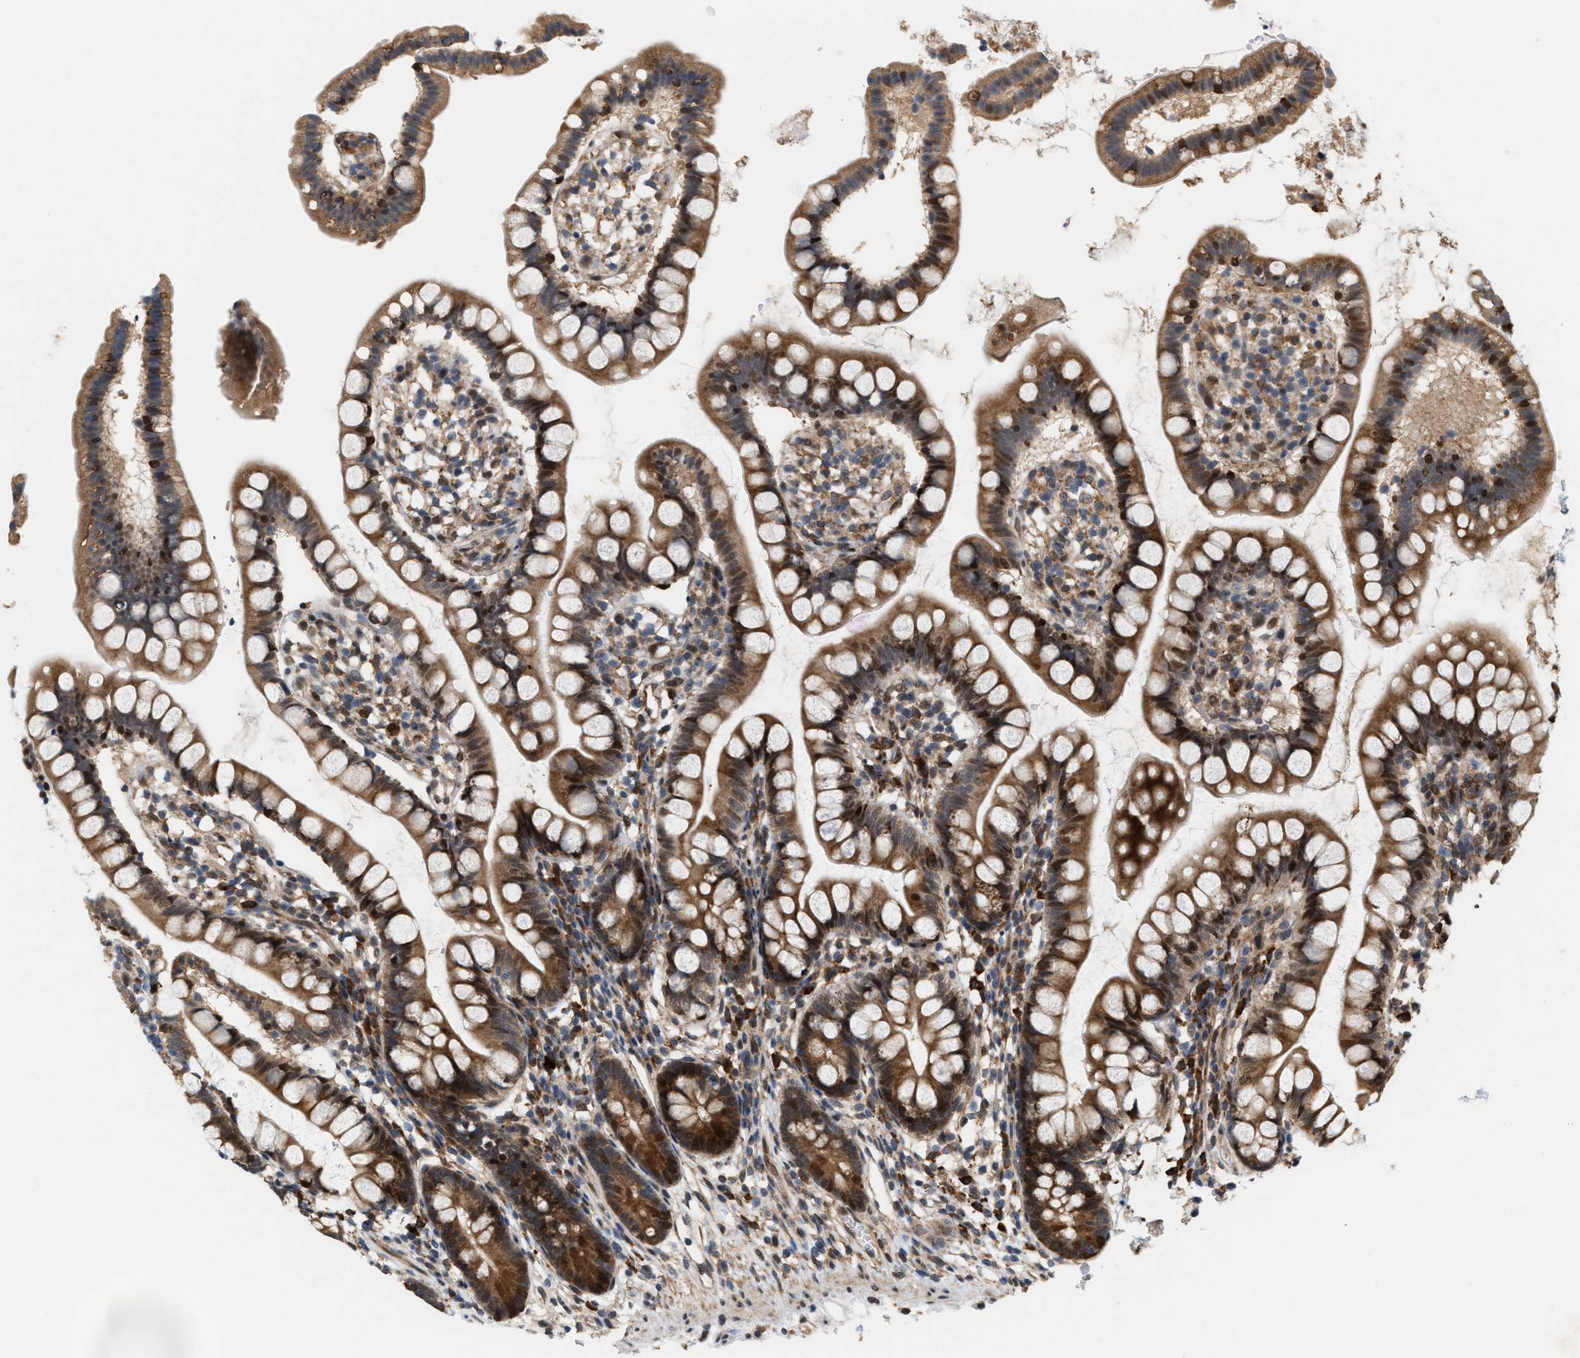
{"staining": {"intensity": "strong", "quantity": ">75%", "location": "cytoplasmic/membranous"}, "tissue": "small intestine", "cell_type": "Glandular cells", "image_type": "normal", "snomed": [{"axis": "morphology", "description": "Normal tissue, NOS"}, {"axis": "topography", "description": "Small intestine"}], "caption": "Brown immunohistochemical staining in normal small intestine shows strong cytoplasmic/membranous expression in about >75% of glandular cells.", "gene": "MFSD6", "patient": {"sex": "female", "age": 84}}